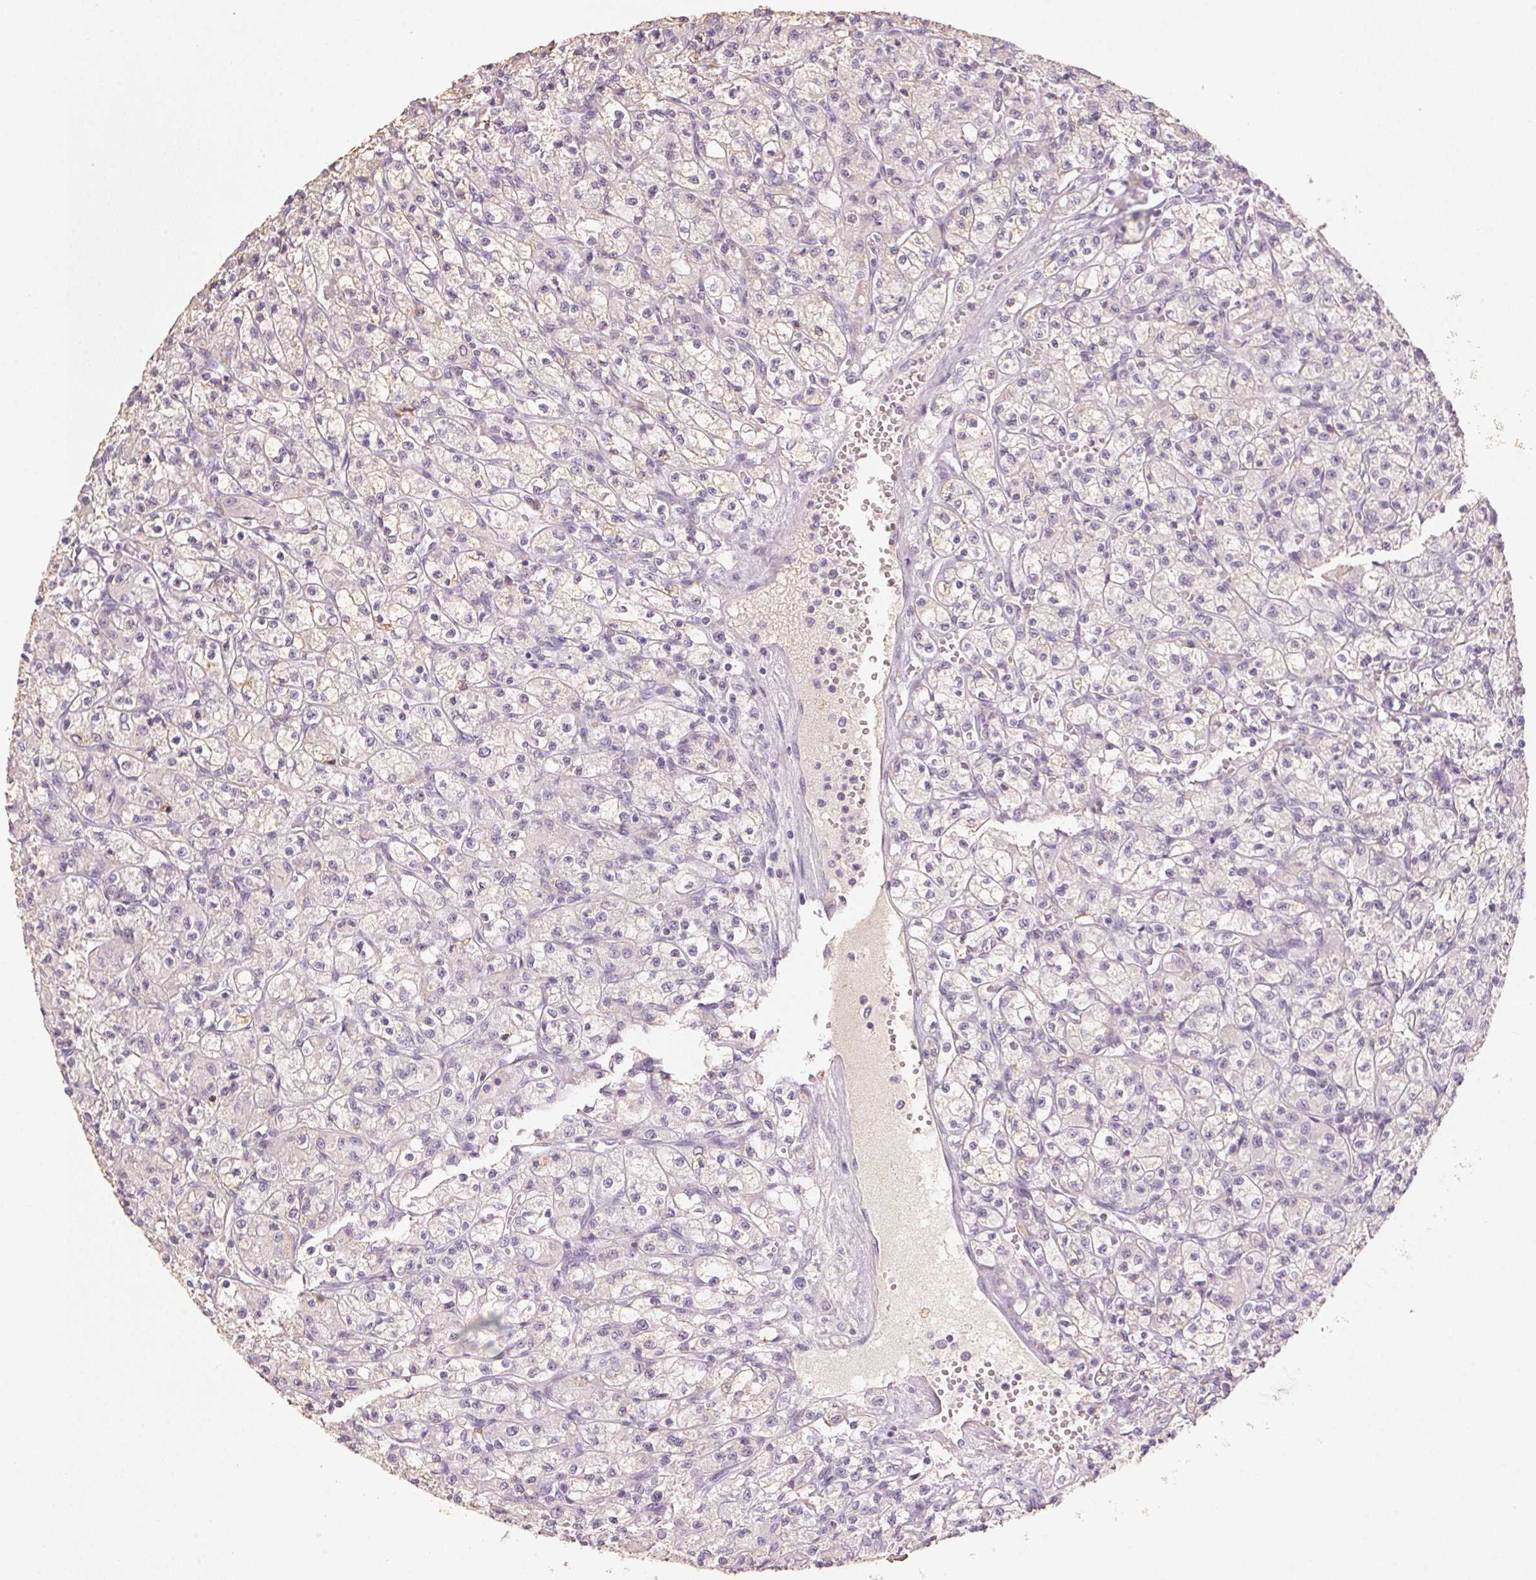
{"staining": {"intensity": "negative", "quantity": "none", "location": "none"}, "tissue": "renal cancer", "cell_type": "Tumor cells", "image_type": "cancer", "snomed": [{"axis": "morphology", "description": "Adenocarcinoma, NOS"}, {"axis": "topography", "description": "Kidney"}], "caption": "The micrograph demonstrates no significant staining in tumor cells of renal cancer (adenocarcinoma).", "gene": "CXCL5", "patient": {"sex": "female", "age": 70}}